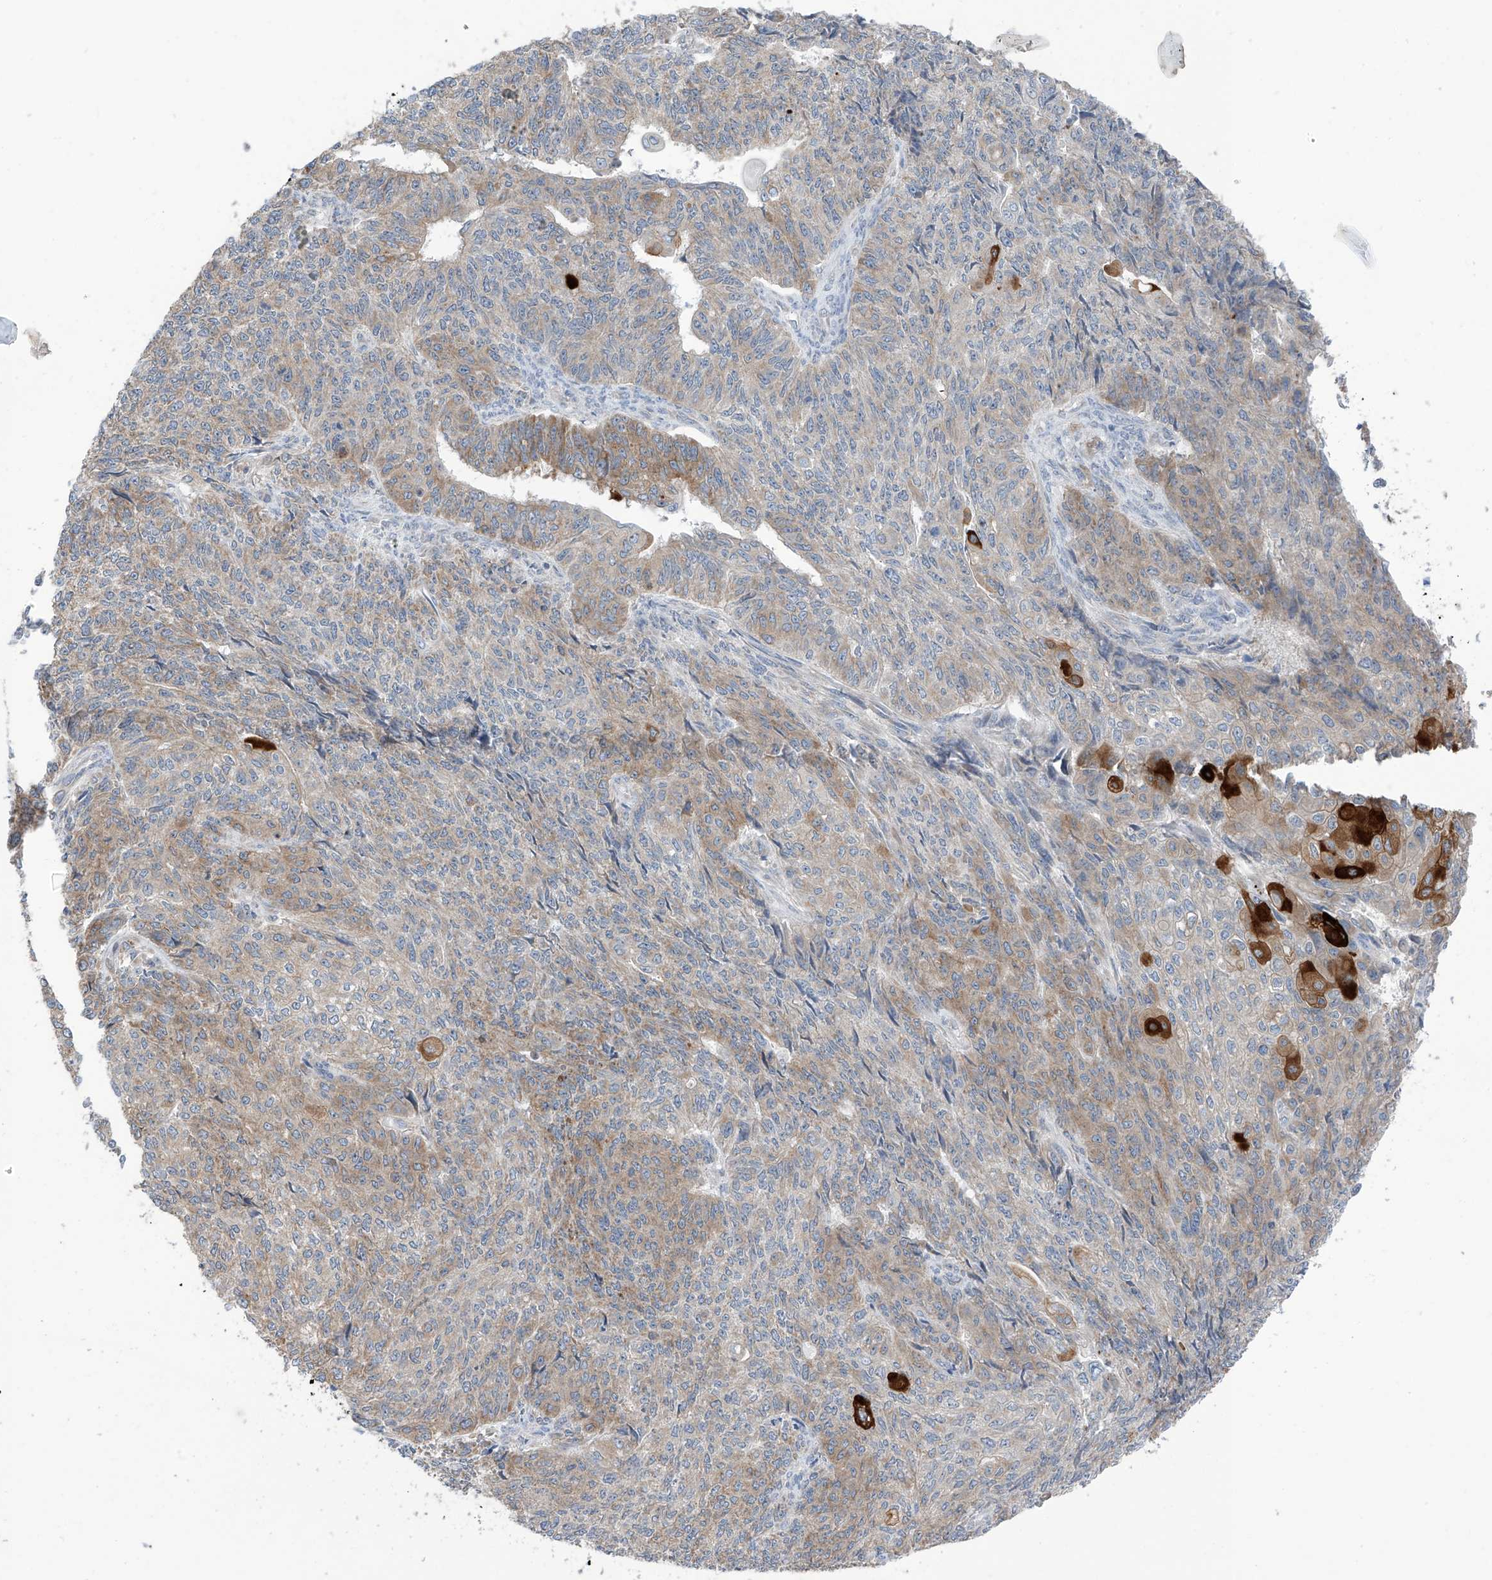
{"staining": {"intensity": "moderate", "quantity": "<25%", "location": "cytoplasmic/membranous"}, "tissue": "endometrial cancer", "cell_type": "Tumor cells", "image_type": "cancer", "snomed": [{"axis": "morphology", "description": "Adenocarcinoma, NOS"}, {"axis": "topography", "description": "Endometrium"}], "caption": "Immunohistochemistry (IHC) (DAB) staining of adenocarcinoma (endometrial) demonstrates moderate cytoplasmic/membranous protein expression in about <25% of tumor cells. (Stains: DAB (3,3'-diaminobenzidine) in brown, nuclei in blue, Microscopy: brightfield microscopy at high magnification).", "gene": "REC8", "patient": {"sex": "female", "age": 32}}